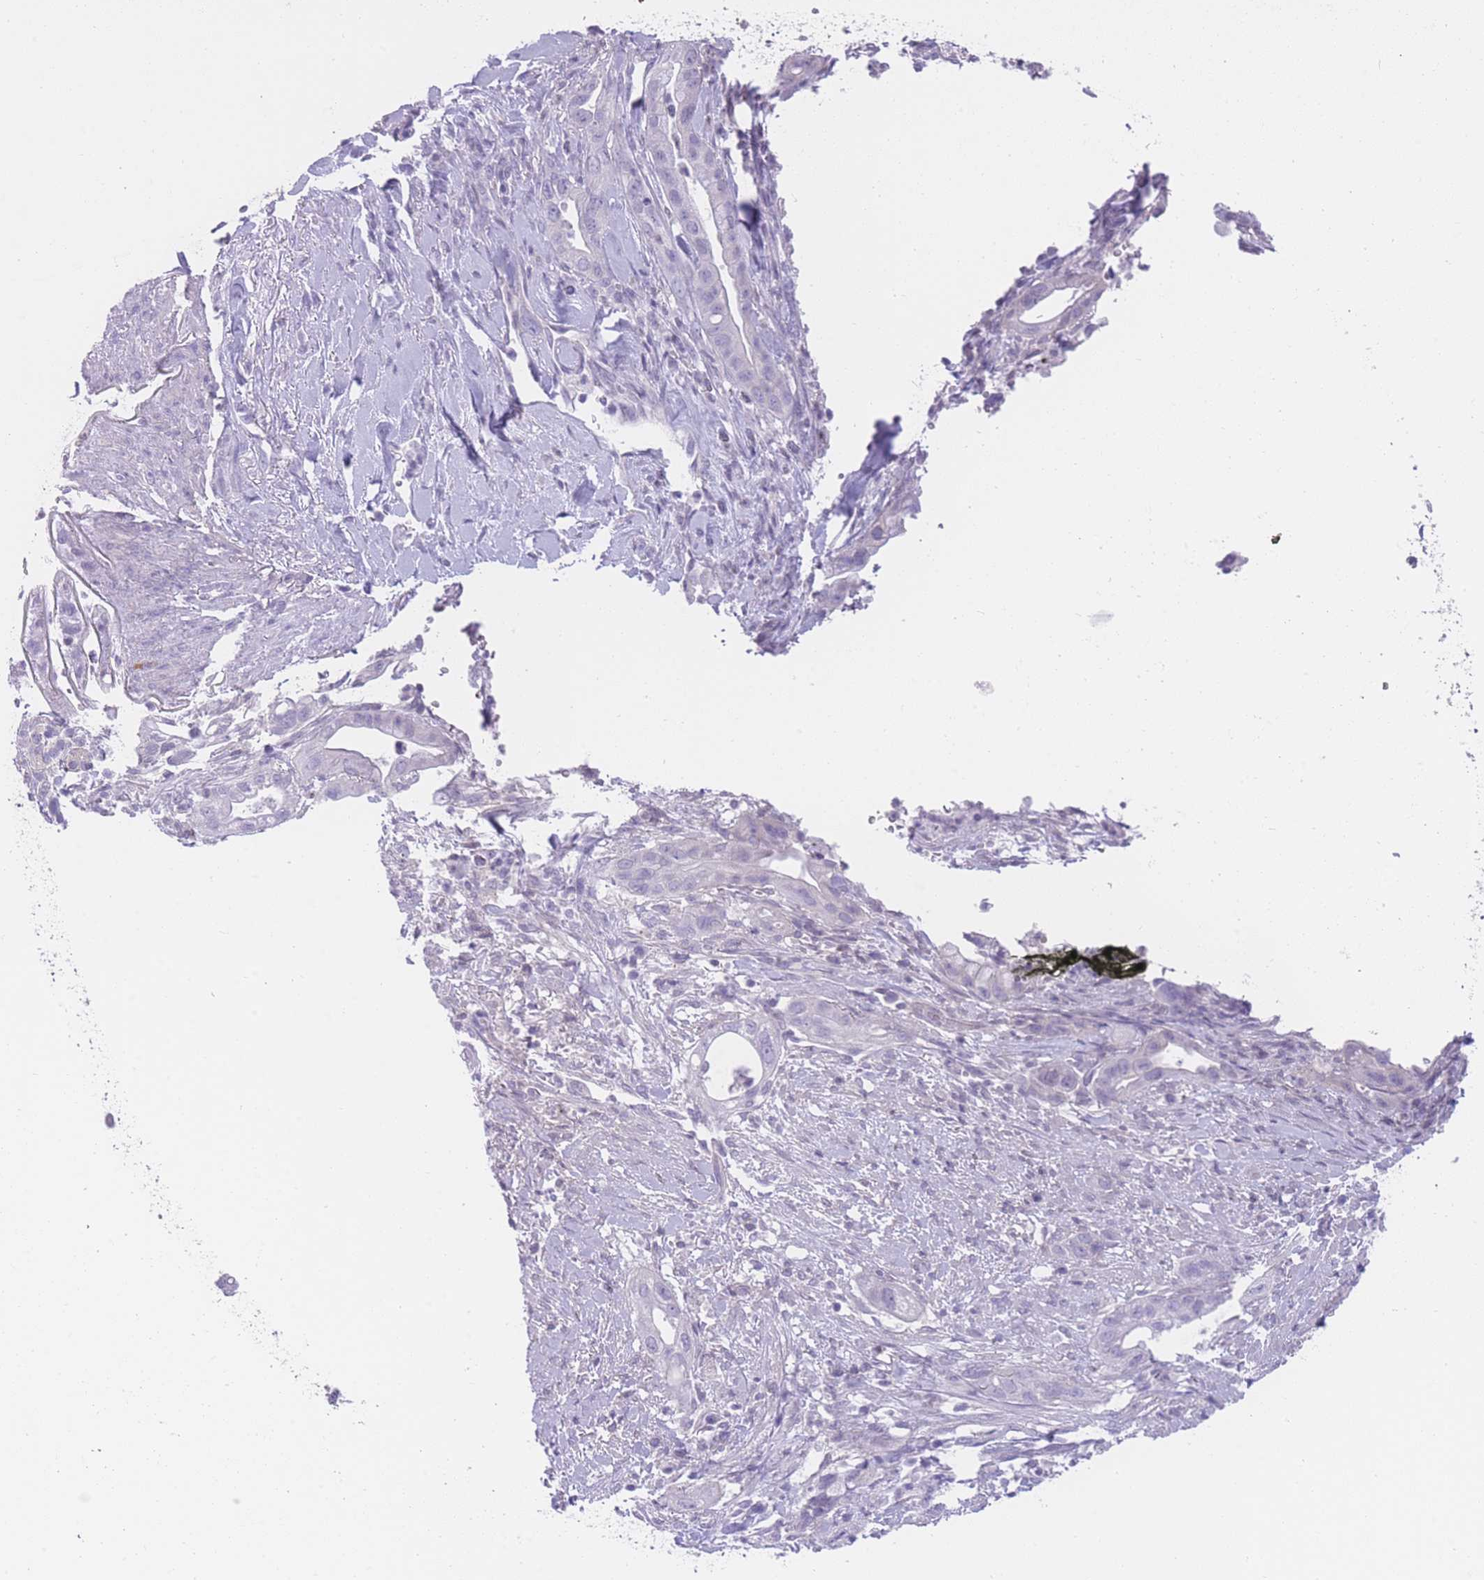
{"staining": {"intensity": "negative", "quantity": "none", "location": "none"}, "tissue": "pancreatic cancer", "cell_type": "Tumor cells", "image_type": "cancer", "snomed": [{"axis": "morphology", "description": "Adenocarcinoma, NOS"}, {"axis": "topography", "description": "Pancreas"}], "caption": "IHC histopathology image of adenocarcinoma (pancreatic) stained for a protein (brown), which exhibits no expression in tumor cells. (Stains: DAB immunohistochemistry (IHC) with hematoxylin counter stain, Microscopy: brightfield microscopy at high magnification).", "gene": "OR11H12", "patient": {"sex": "male", "age": 44}}